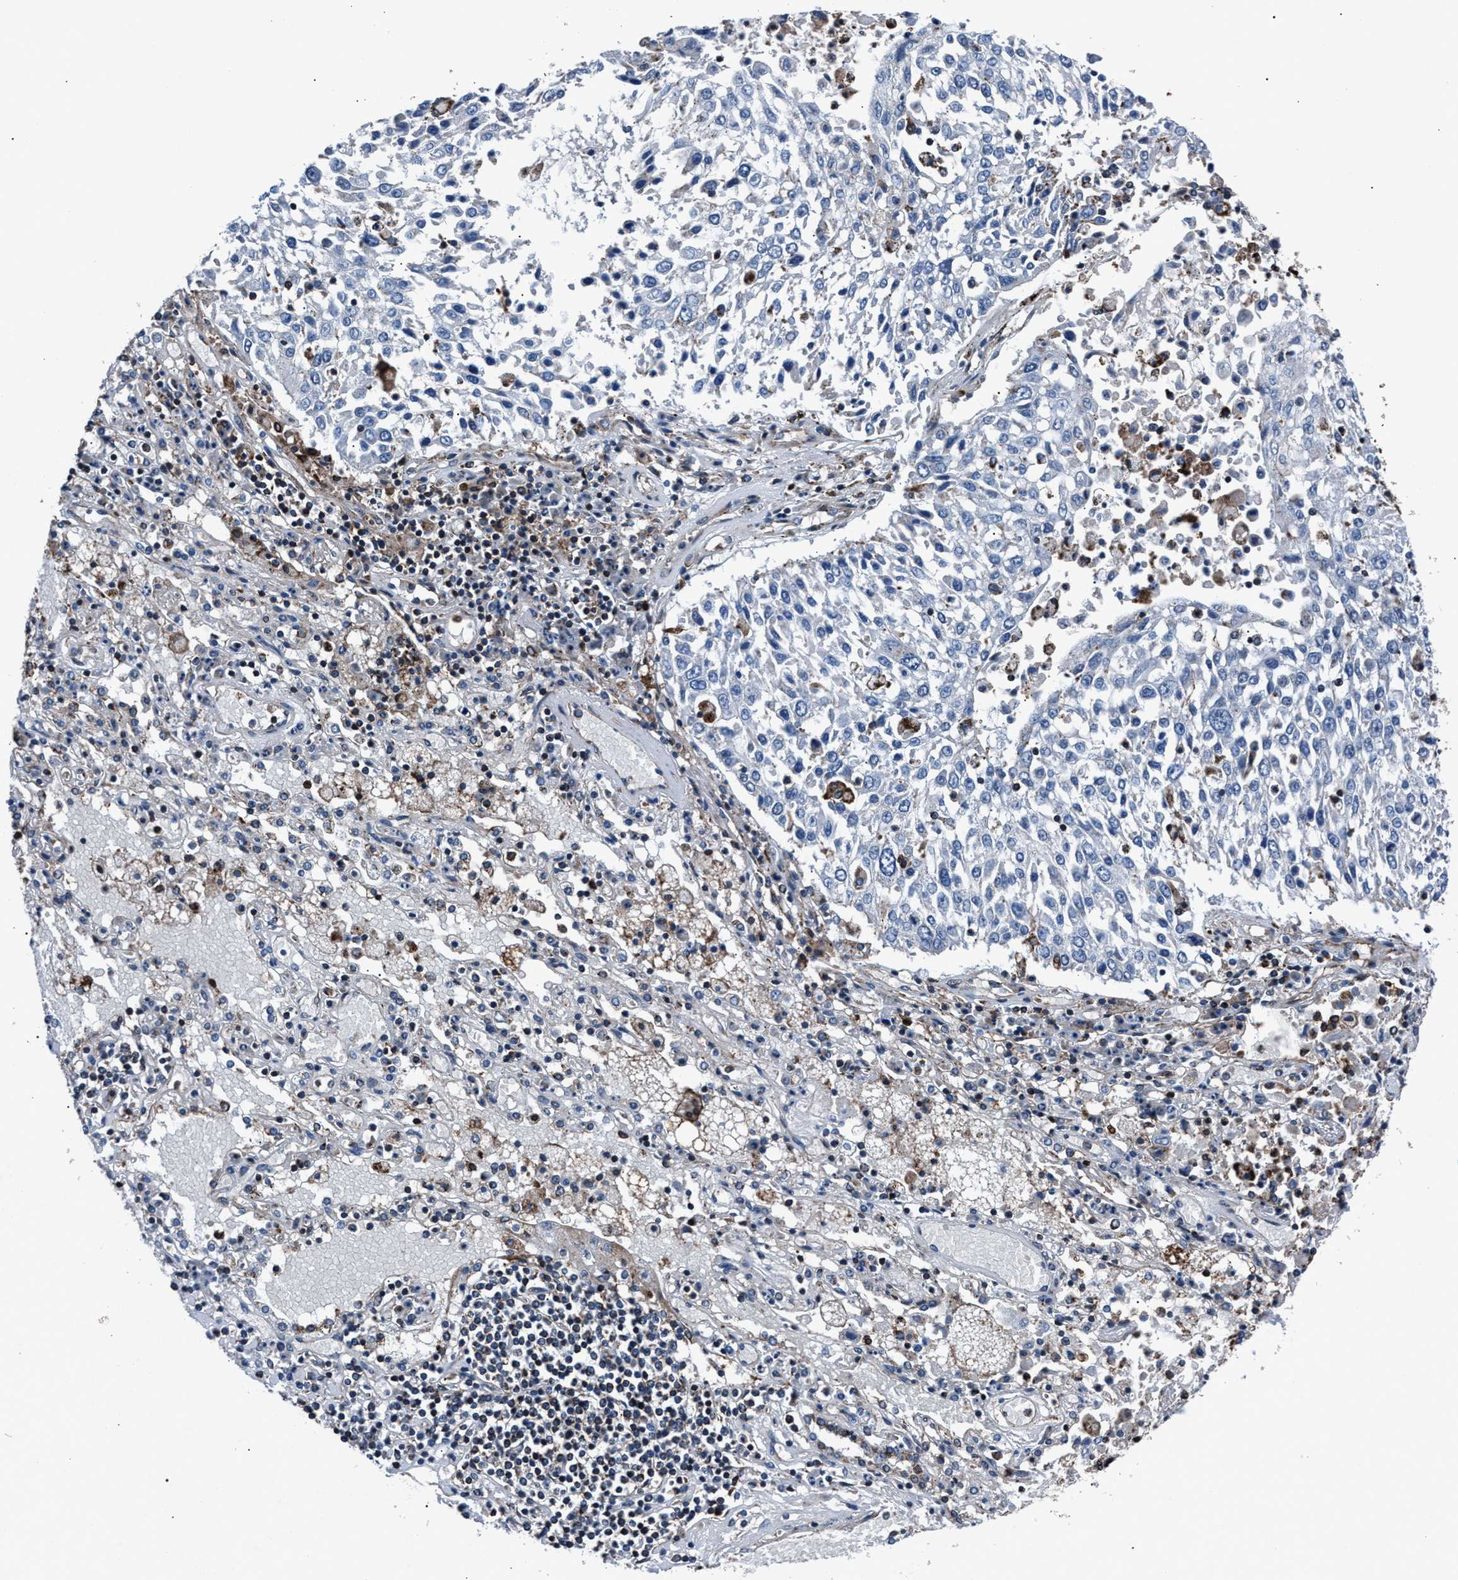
{"staining": {"intensity": "negative", "quantity": "none", "location": "none"}, "tissue": "lung cancer", "cell_type": "Tumor cells", "image_type": "cancer", "snomed": [{"axis": "morphology", "description": "Squamous cell carcinoma, NOS"}, {"axis": "topography", "description": "Lung"}], "caption": "An image of human lung cancer (squamous cell carcinoma) is negative for staining in tumor cells.", "gene": "MFSD11", "patient": {"sex": "male", "age": 65}}